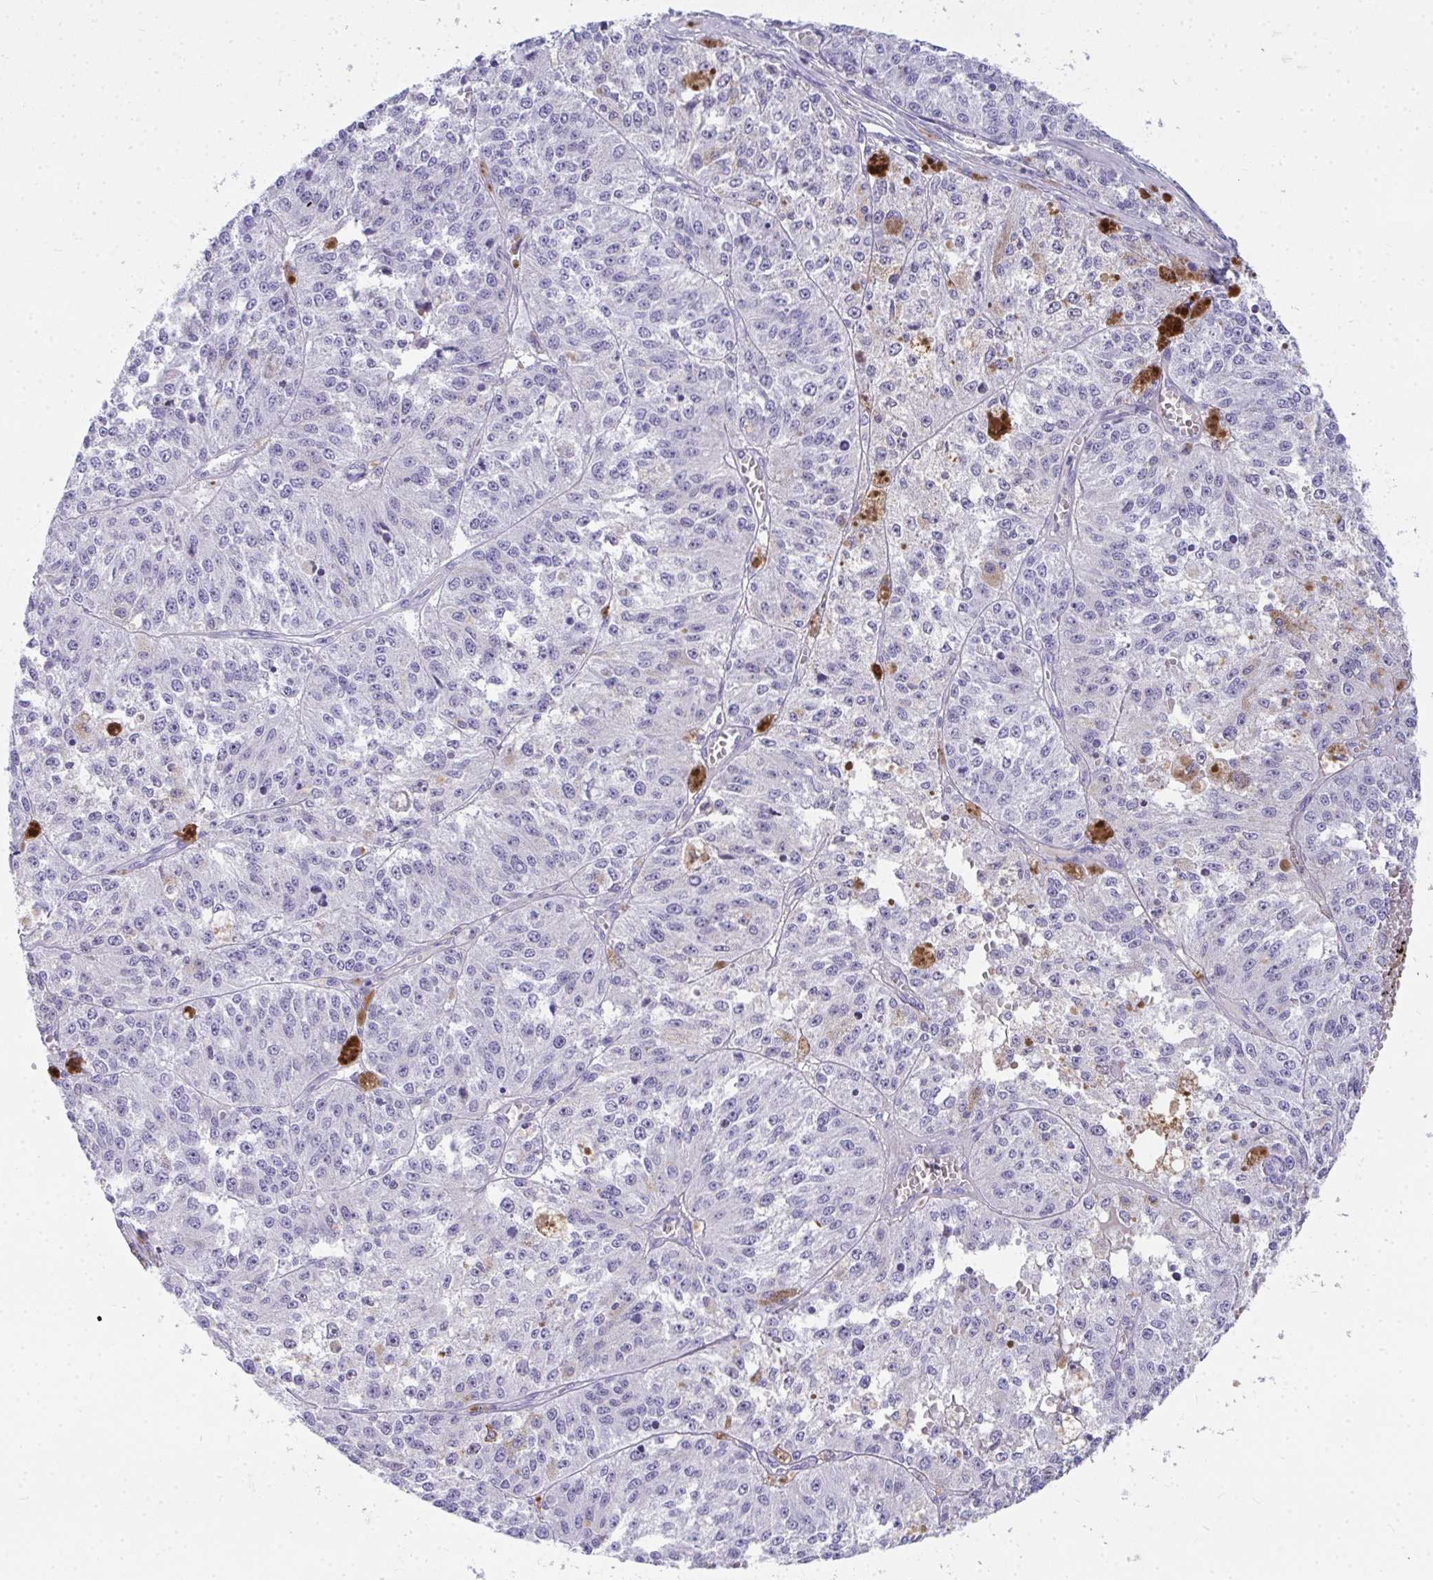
{"staining": {"intensity": "negative", "quantity": "none", "location": "none"}, "tissue": "melanoma", "cell_type": "Tumor cells", "image_type": "cancer", "snomed": [{"axis": "morphology", "description": "Malignant melanoma, Metastatic site"}, {"axis": "topography", "description": "Lymph node"}], "caption": "Human melanoma stained for a protein using IHC demonstrates no expression in tumor cells.", "gene": "COA5", "patient": {"sex": "female", "age": 64}}